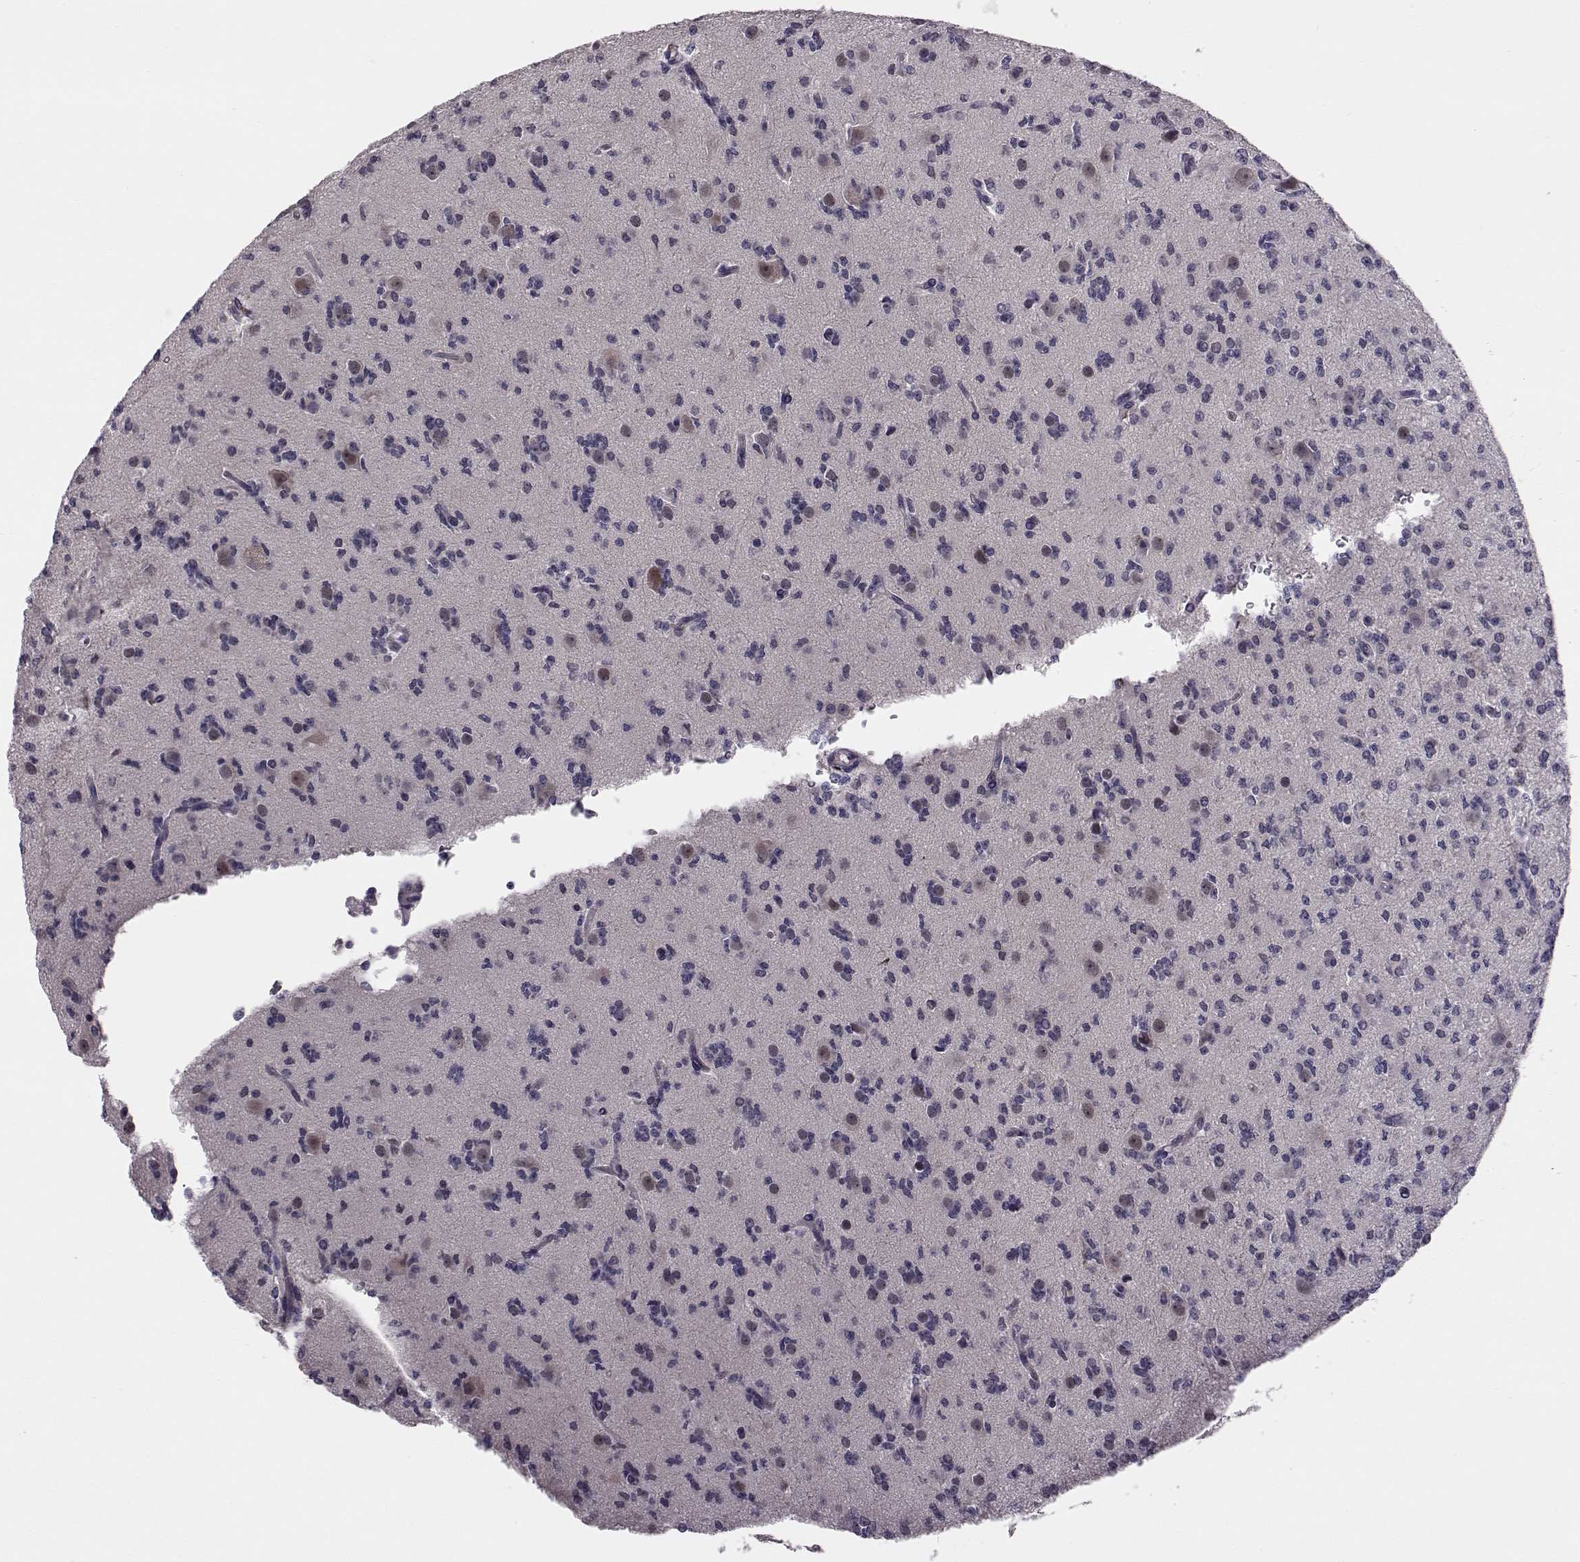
{"staining": {"intensity": "weak", "quantity": "<25%", "location": "cytoplasmic/membranous"}, "tissue": "glioma", "cell_type": "Tumor cells", "image_type": "cancer", "snomed": [{"axis": "morphology", "description": "Glioma, malignant, Low grade"}, {"axis": "topography", "description": "Brain"}], "caption": "The image reveals no significant staining in tumor cells of low-grade glioma (malignant). The staining was performed using DAB (3,3'-diaminobenzidine) to visualize the protein expression in brown, while the nuclei were stained in blue with hematoxylin (Magnification: 20x).", "gene": "C10orf62", "patient": {"sex": "male", "age": 27}}